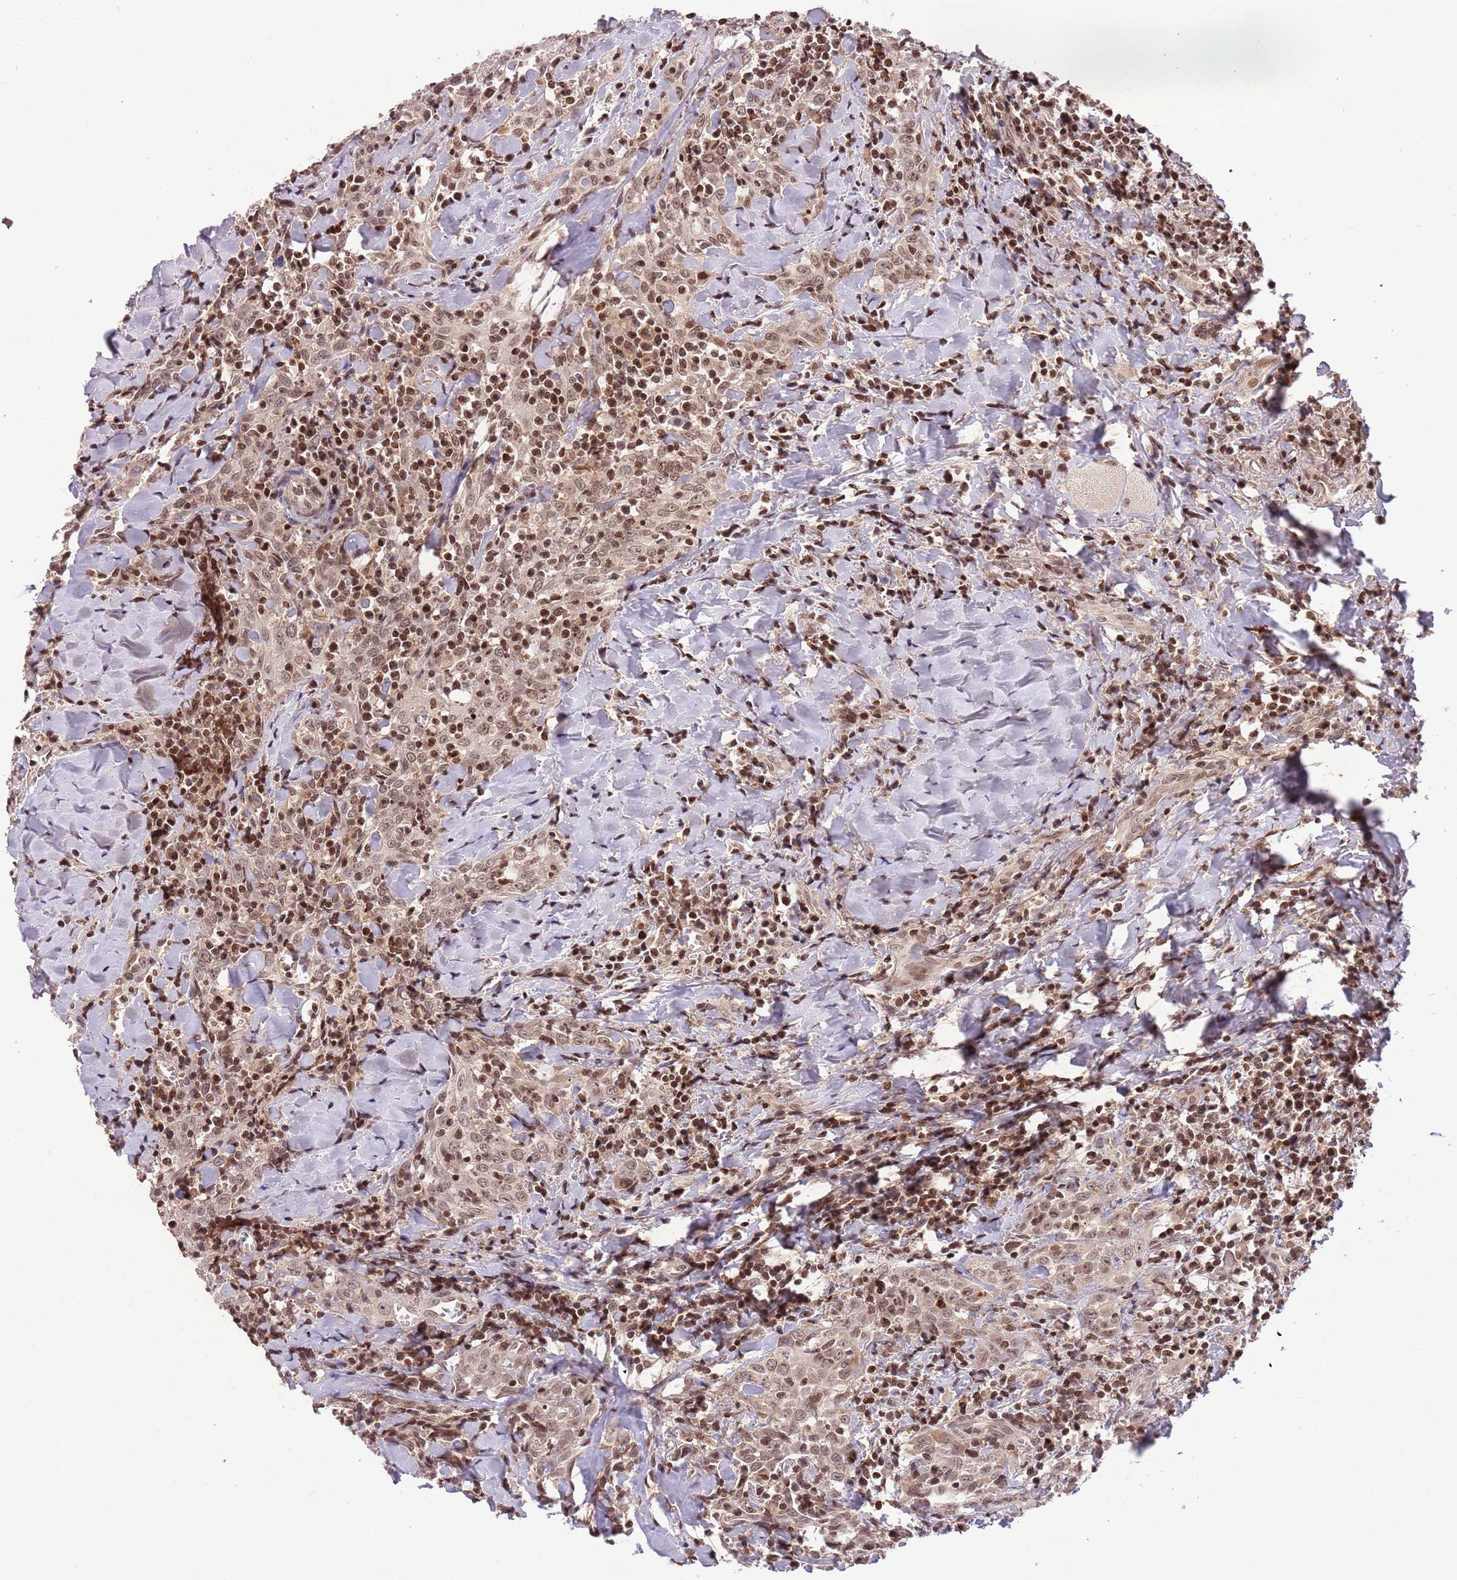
{"staining": {"intensity": "weak", "quantity": ">75%", "location": "nuclear"}, "tissue": "head and neck cancer", "cell_type": "Tumor cells", "image_type": "cancer", "snomed": [{"axis": "morphology", "description": "Squamous cell carcinoma, NOS"}, {"axis": "topography", "description": "Head-Neck"}], "caption": "Immunohistochemical staining of human head and neck cancer shows weak nuclear protein expression in about >75% of tumor cells.", "gene": "SAMSN1", "patient": {"sex": "female", "age": 70}}